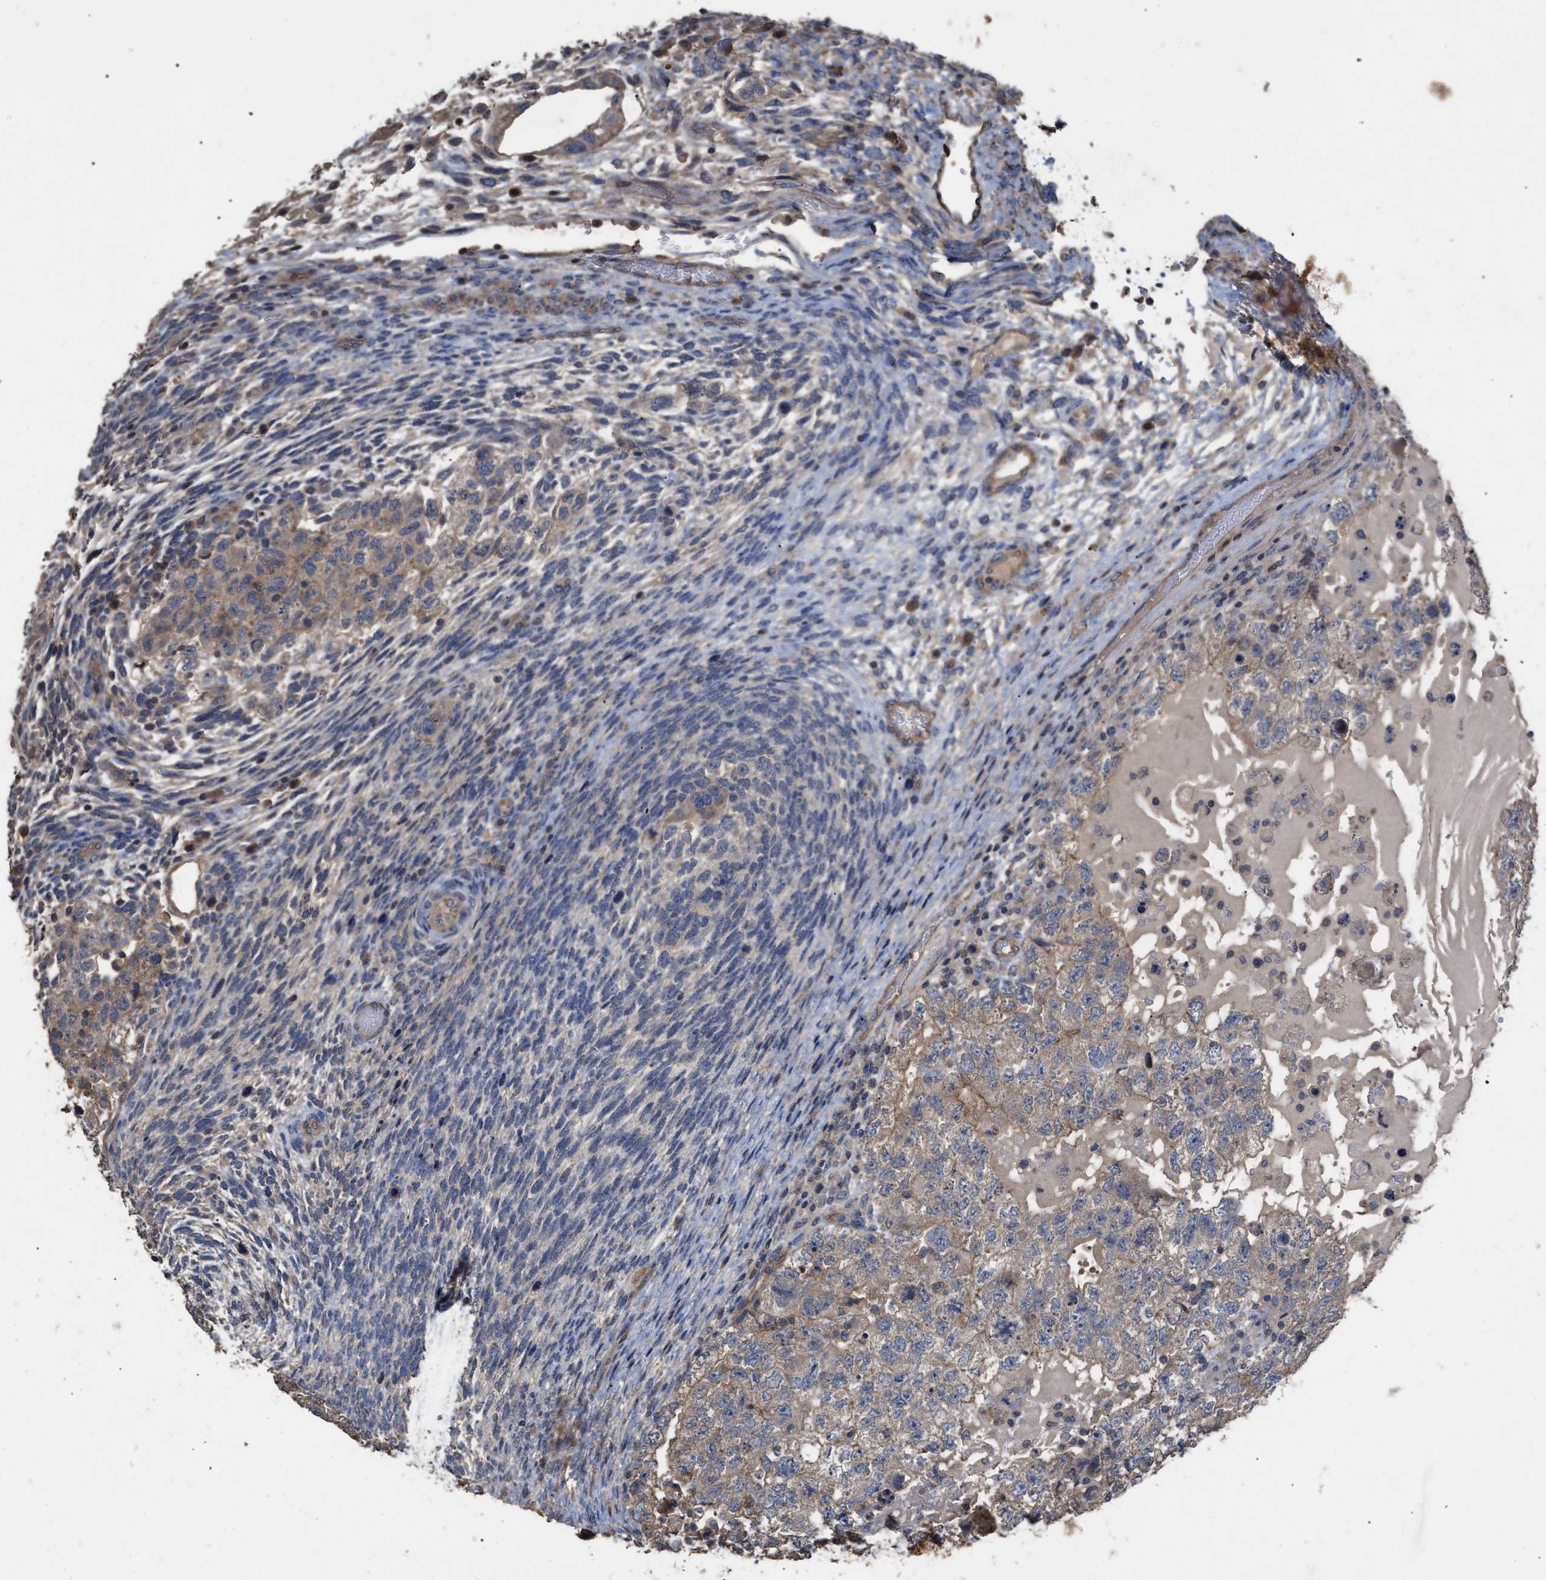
{"staining": {"intensity": "weak", "quantity": "<25%", "location": "cytoplasmic/membranous"}, "tissue": "testis cancer", "cell_type": "Tumor cells", "image_type": "cancer", "snomed": [{"axis": "morphology", "description": "Carcinoma, Embryonal, NOS"}, {"axis": "topography", "description": "Testis"}], "caption": "High magnification brightfield microscopy of testis cancer stained with DAB (brown) and counterstained with hematoxylin (blue): tumor cells show no significant expression.", "gene": "BTN2A1", "patient": {"sex": "male", "age": 36}}